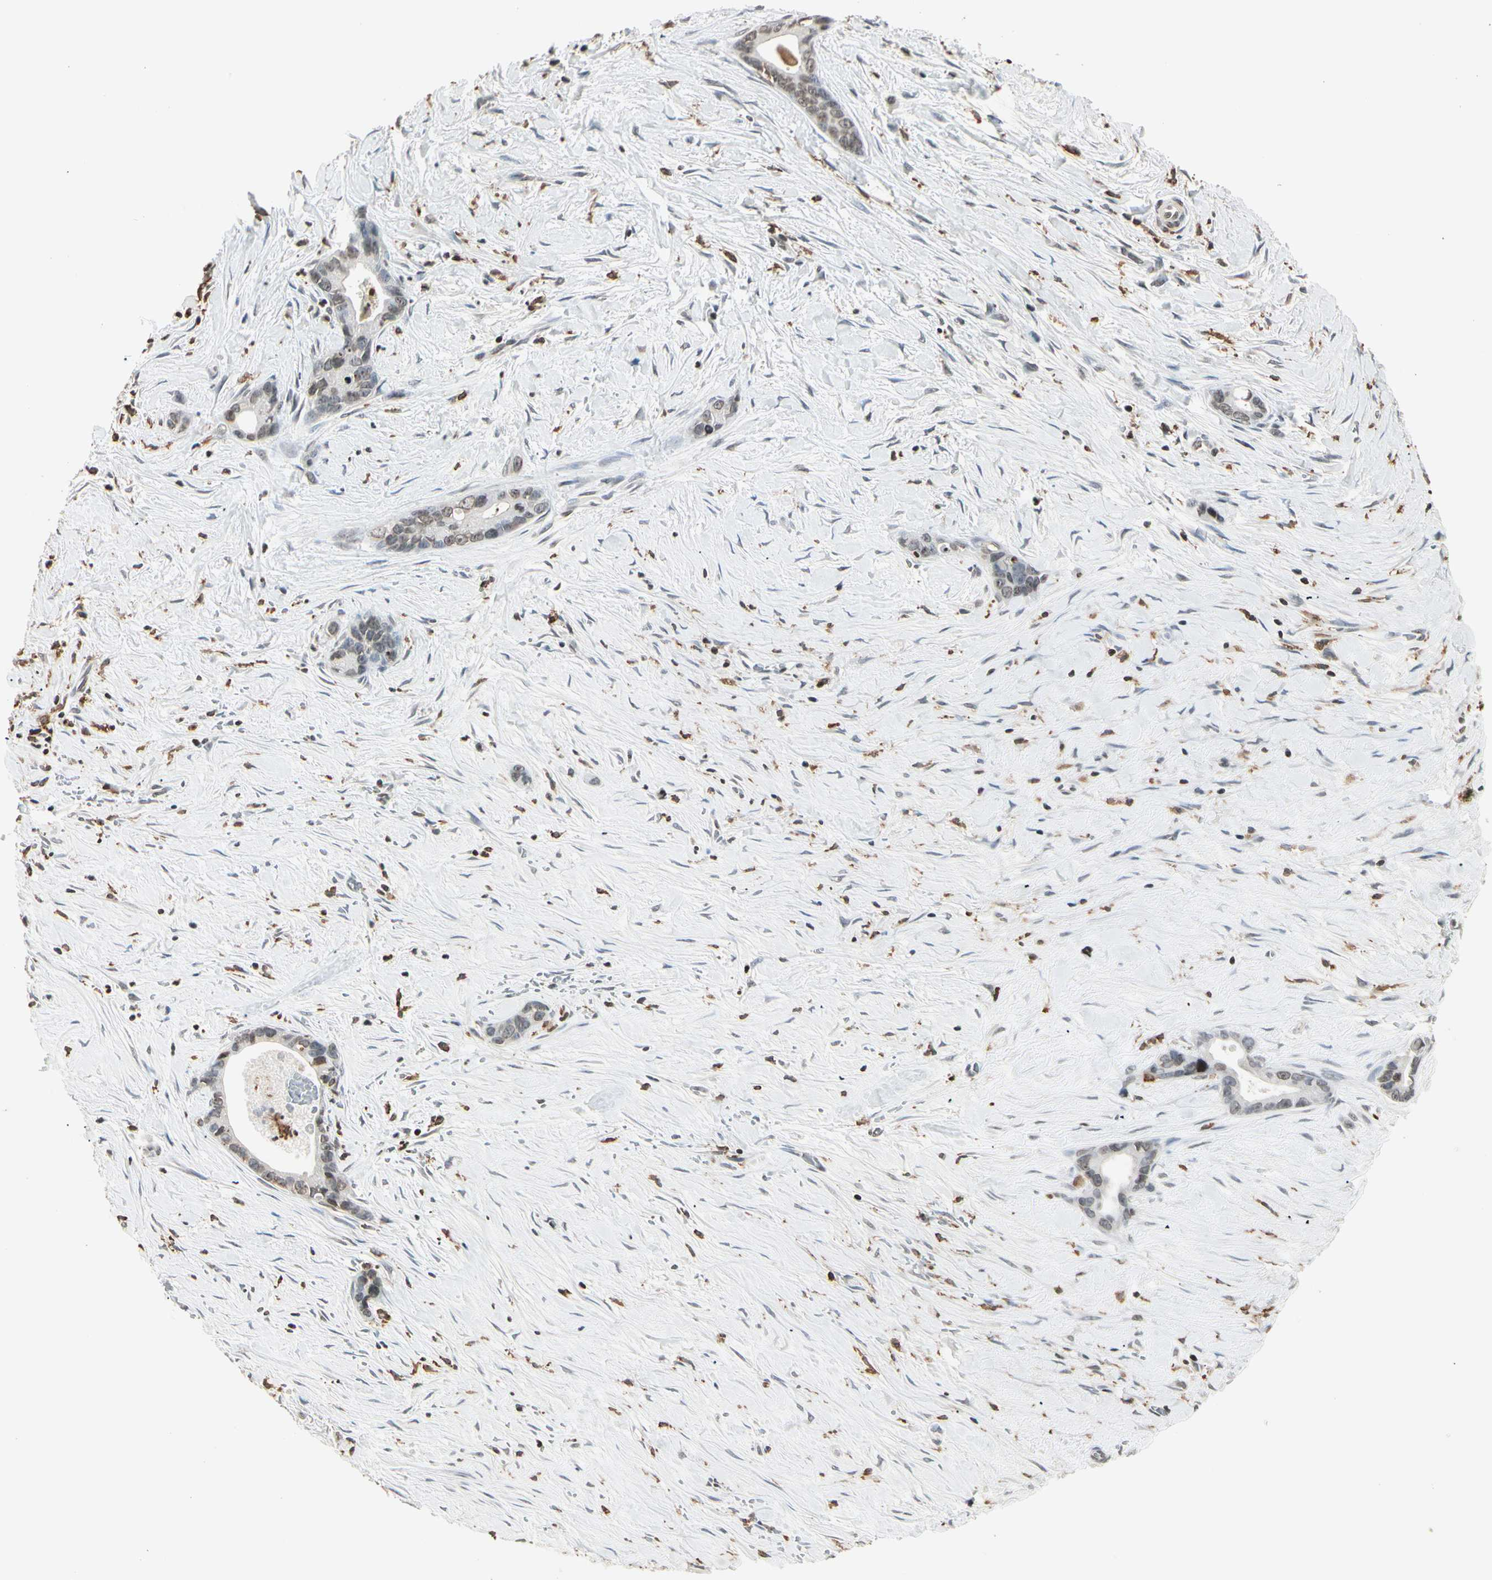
{"staining": {"intensity": "weak", "quantity": "25%-75%", "location": "nuclear"}, "tissue": "liver cancer", "cell_type": "Tumor cells", "image_type": "cancer", "snomed": [{"axis": "morphology", "description": "Cholangiocarcinoma"}, {"axis": "topography", "description": "Liver"}], "caption": "Approximately 25%-75% of tumor cells in human liver cancer (cholangiocarcinoma) display weak nuclear protein positivity as visualized by brown immunohistochemical staining.", "gene": "FER", "patient": {"sex": "female", "age": 55}}